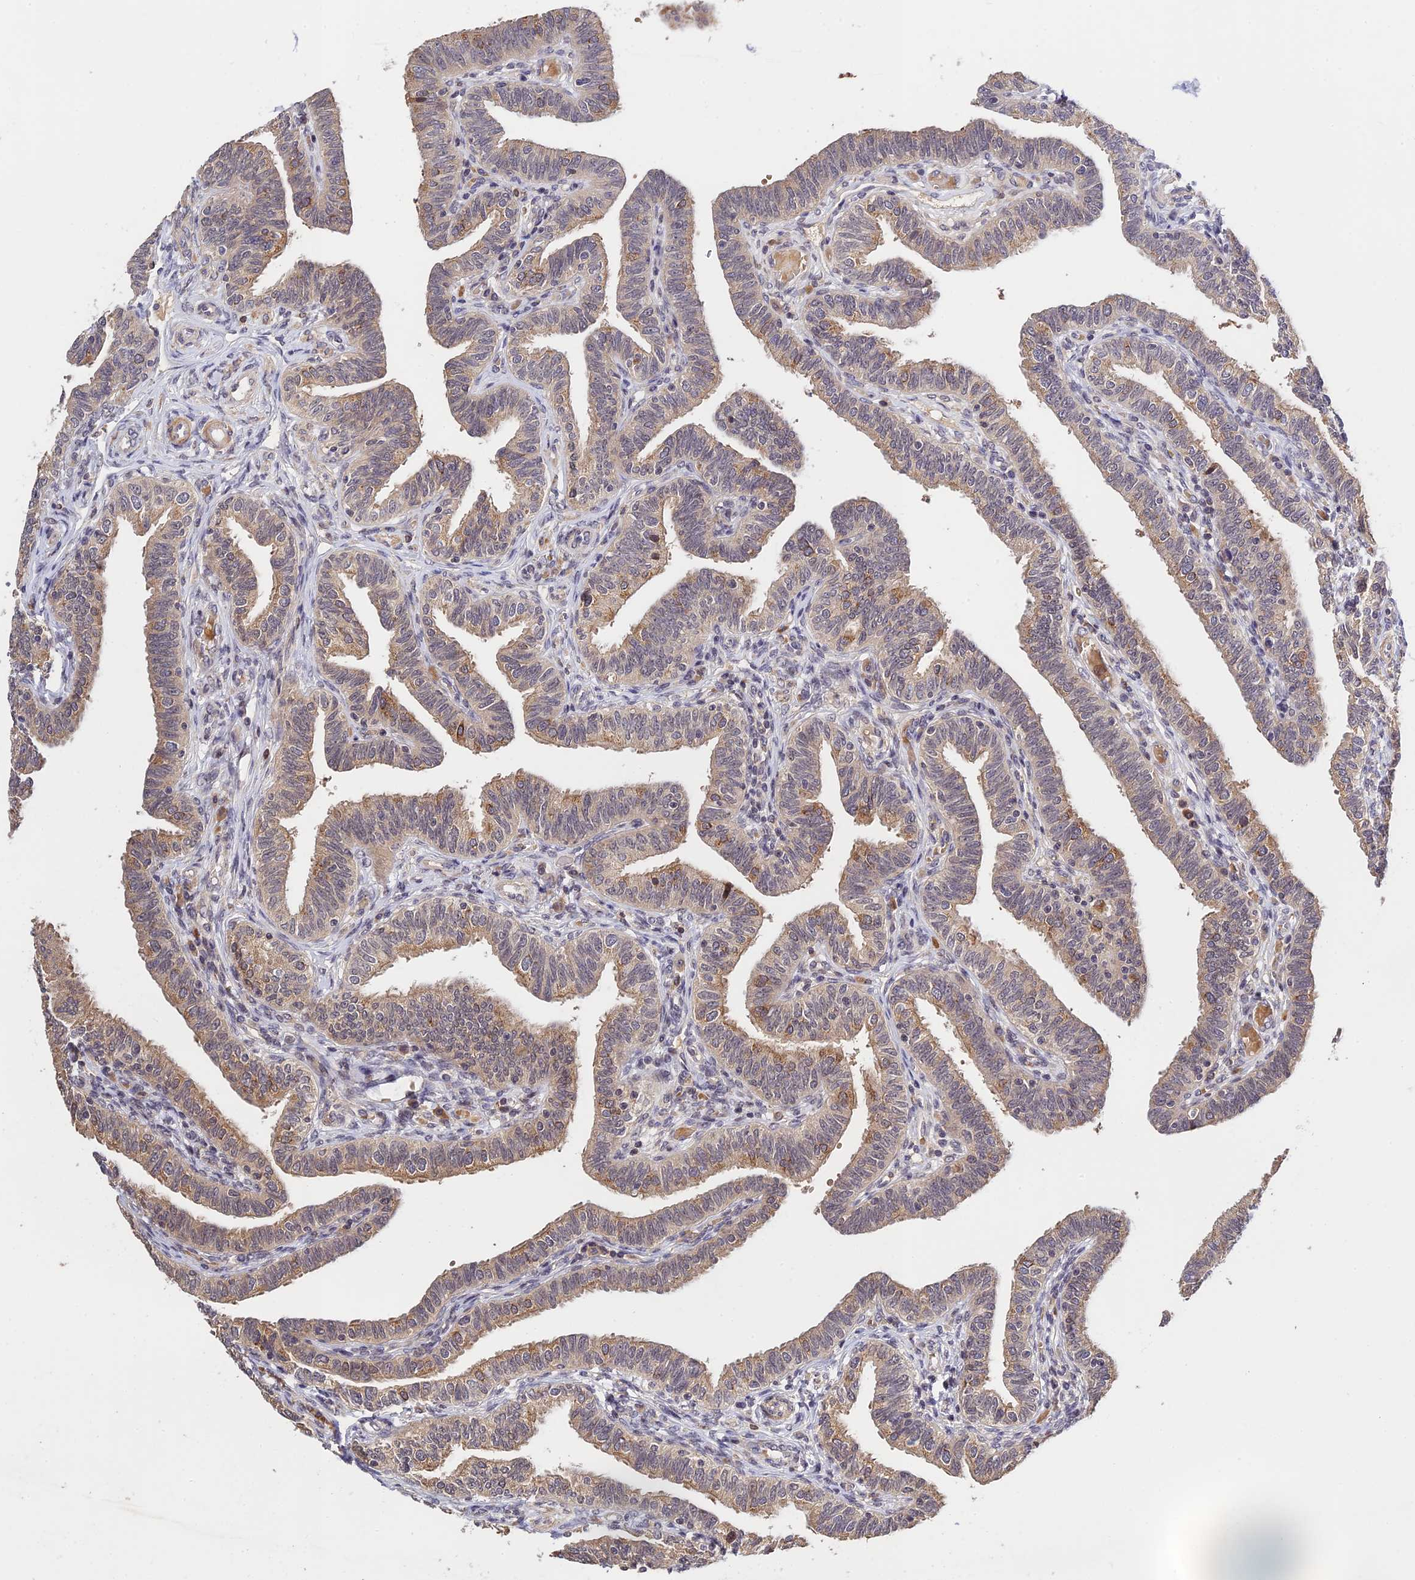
{"staining": {"intensity": "moderate", "quantity": ">75%", "location": "cytoplasmic/membranous"}, "tissue": "fallopian tube", "cell_type": "Glandular cells", "image_type": "normal", "snomed": [{"axis": "morphology", "description": "Normal tissue, NOS"}, {"axis": "topography", "description": "Fallopian tube"}], "caption": "The photomicrograph reveals staining of benign fallopian tube, revealing moderate cytoplasmic/membranous protein staining (brown color) within glandular cells. The staining was performed using DAB to visualize the protein expression in brown, while the nuclei were stained in blue with hematoxylin (Magnification: 20x).", "gene": "CWH43", "patient": {"sex": "female", "age": 39}}